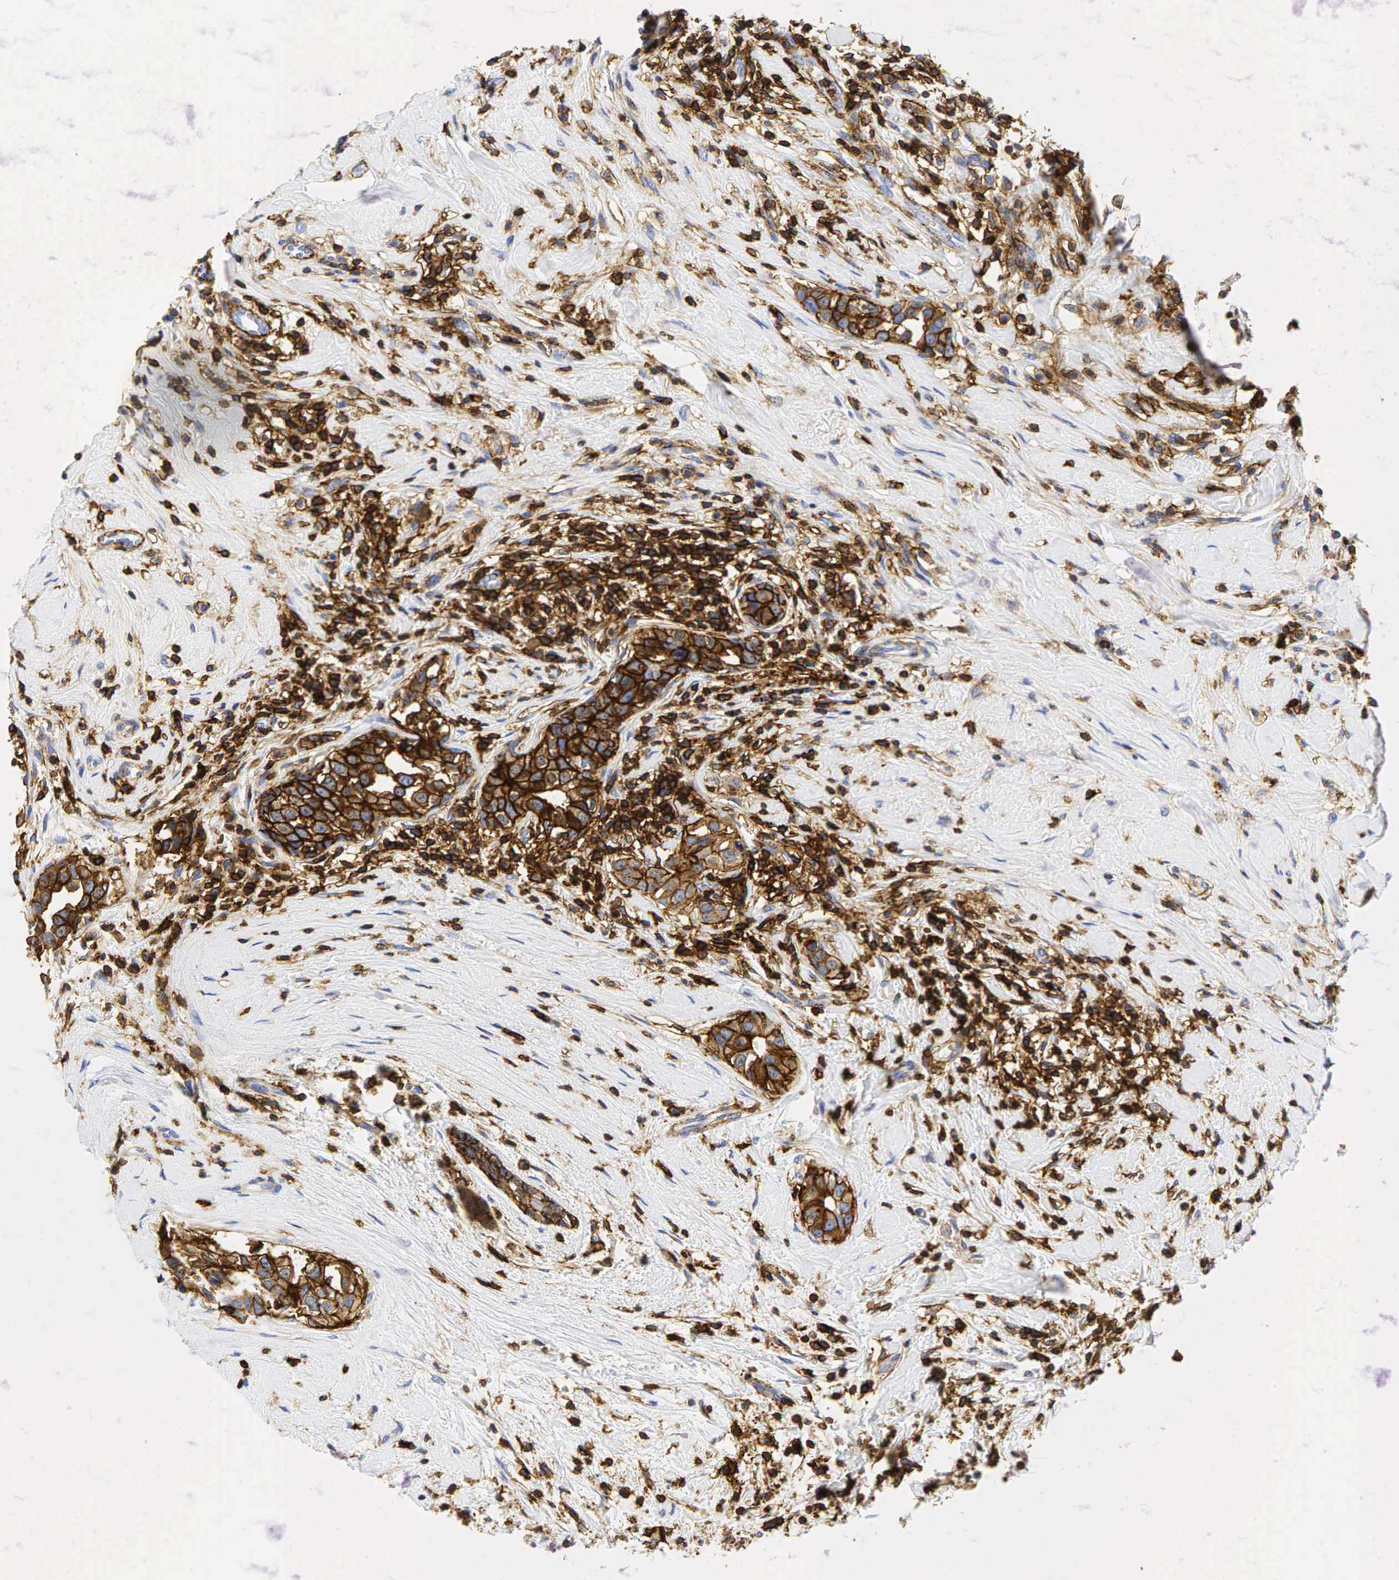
{"staining": {"intensity": "strong", "quantity": ">75%", "location": "cytoplasmic/membranous"}, "tissue": "breast cancer", "cell_type": "Tumor cells", "image_type": "cancer", "snomed": [{"axis": "morphology", "description": "Duct carcinoma"}, {"axis": "topography", "description": "Breast"}], "caption": "Protein staining demonstrates strong cytoplasmic/membranous staining in approximately >75% of tumor cells in breast intraductal carcinoma. (Stains: DAB in brown, nuclei in blue, Microscopy: brightfield microscopy at high magnification).", "gene": "CD44", "patient": {"sex": "female", "age": 55}}